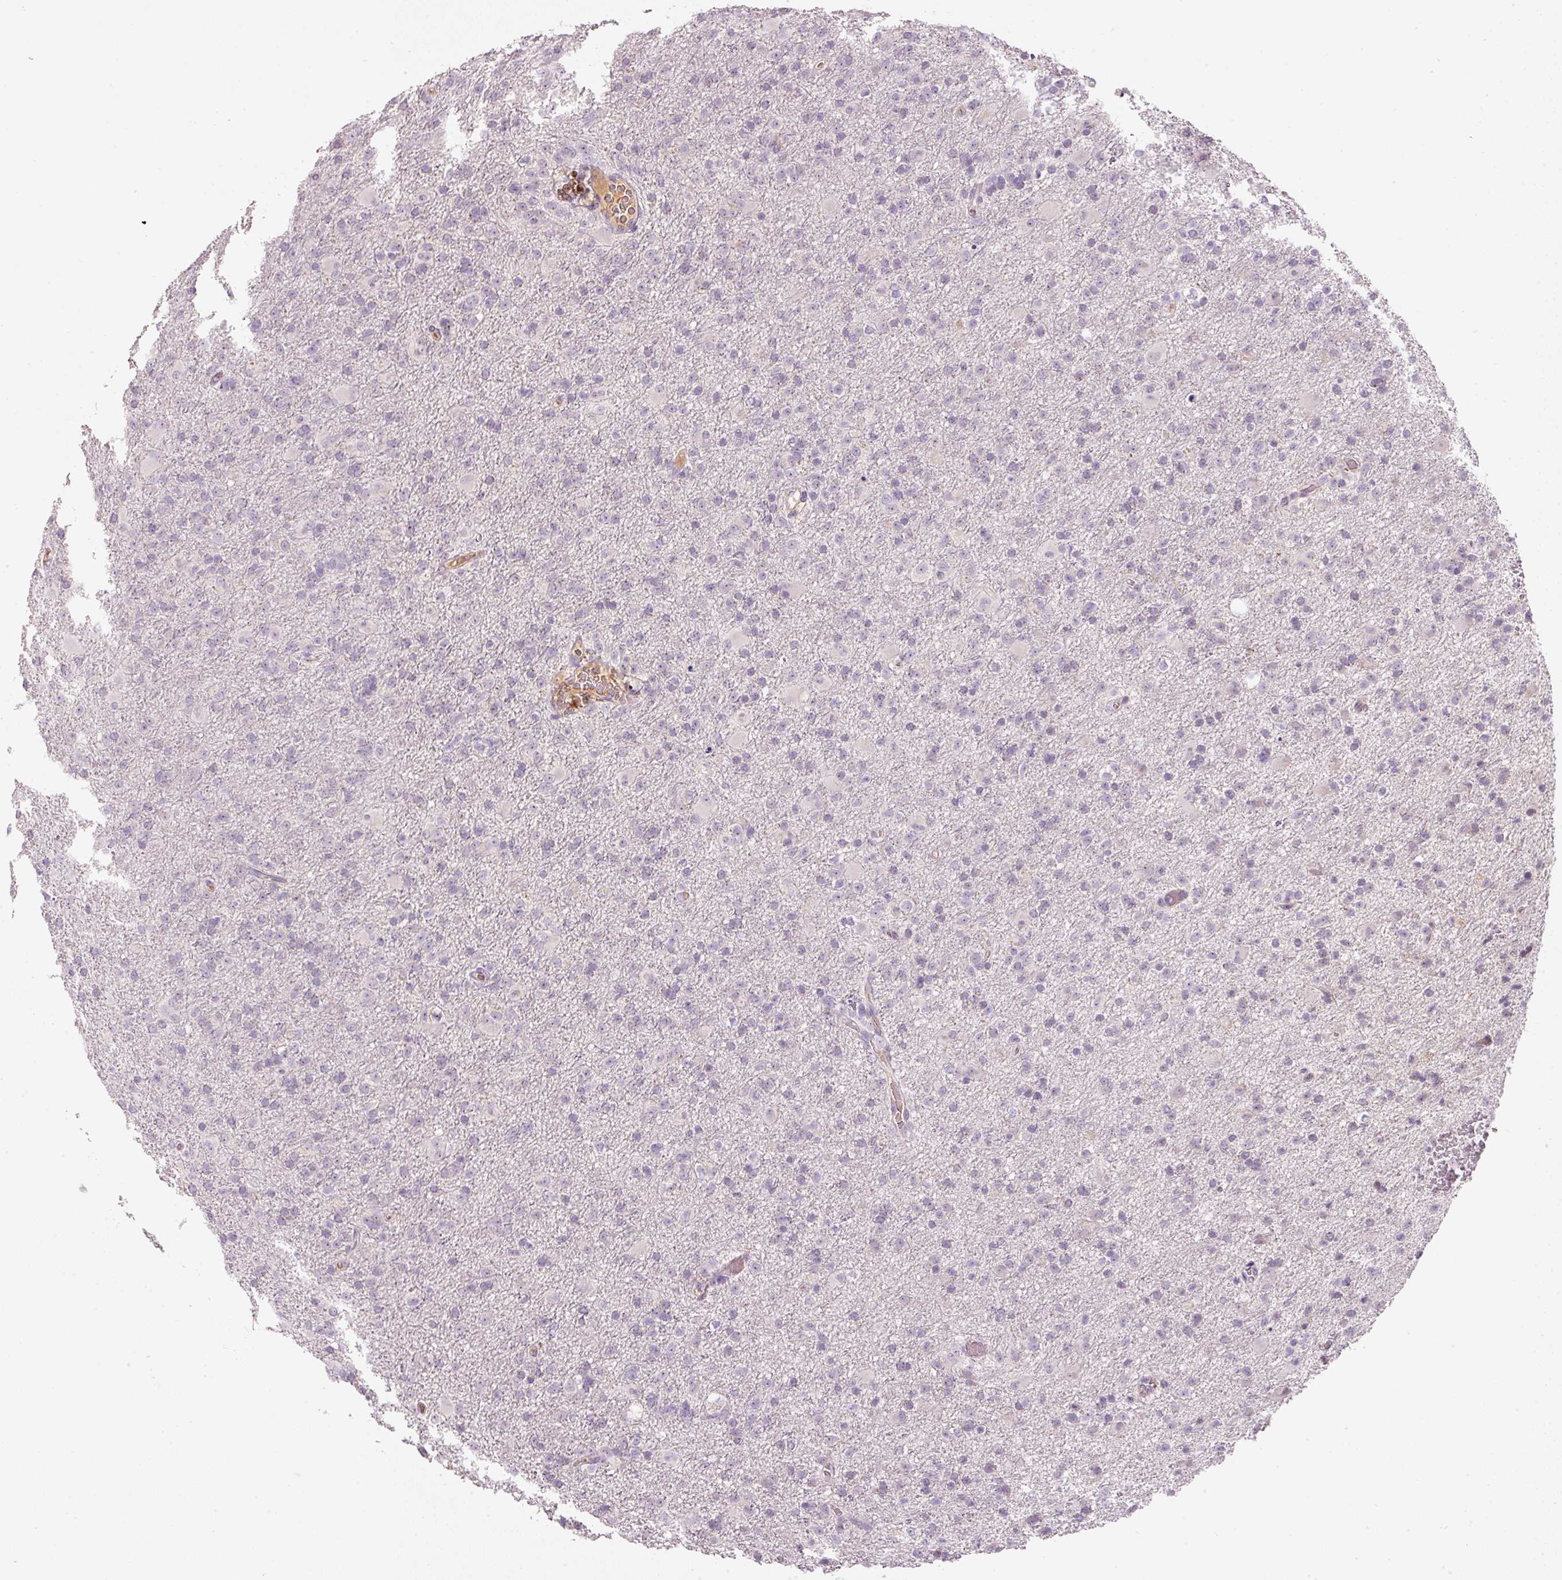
{"staining": {"intensity": "negative", "quantity": "none", "location": "none"}, "tissue": "glioma", "cell_type": "Tumor cells", "image_type": "cancer", "snomed": [{"axis": "morphology", "description": "Glioma, malignant, Low grade"}, {"axis": "topography", "description": "Brain"}], "caption": "IHC micrograph of human glioma stained for a protein (brown), which reveals no staining in tumor cells.", "gene": "TMEM37", "patient": {"sex": "male", "age": 65}}